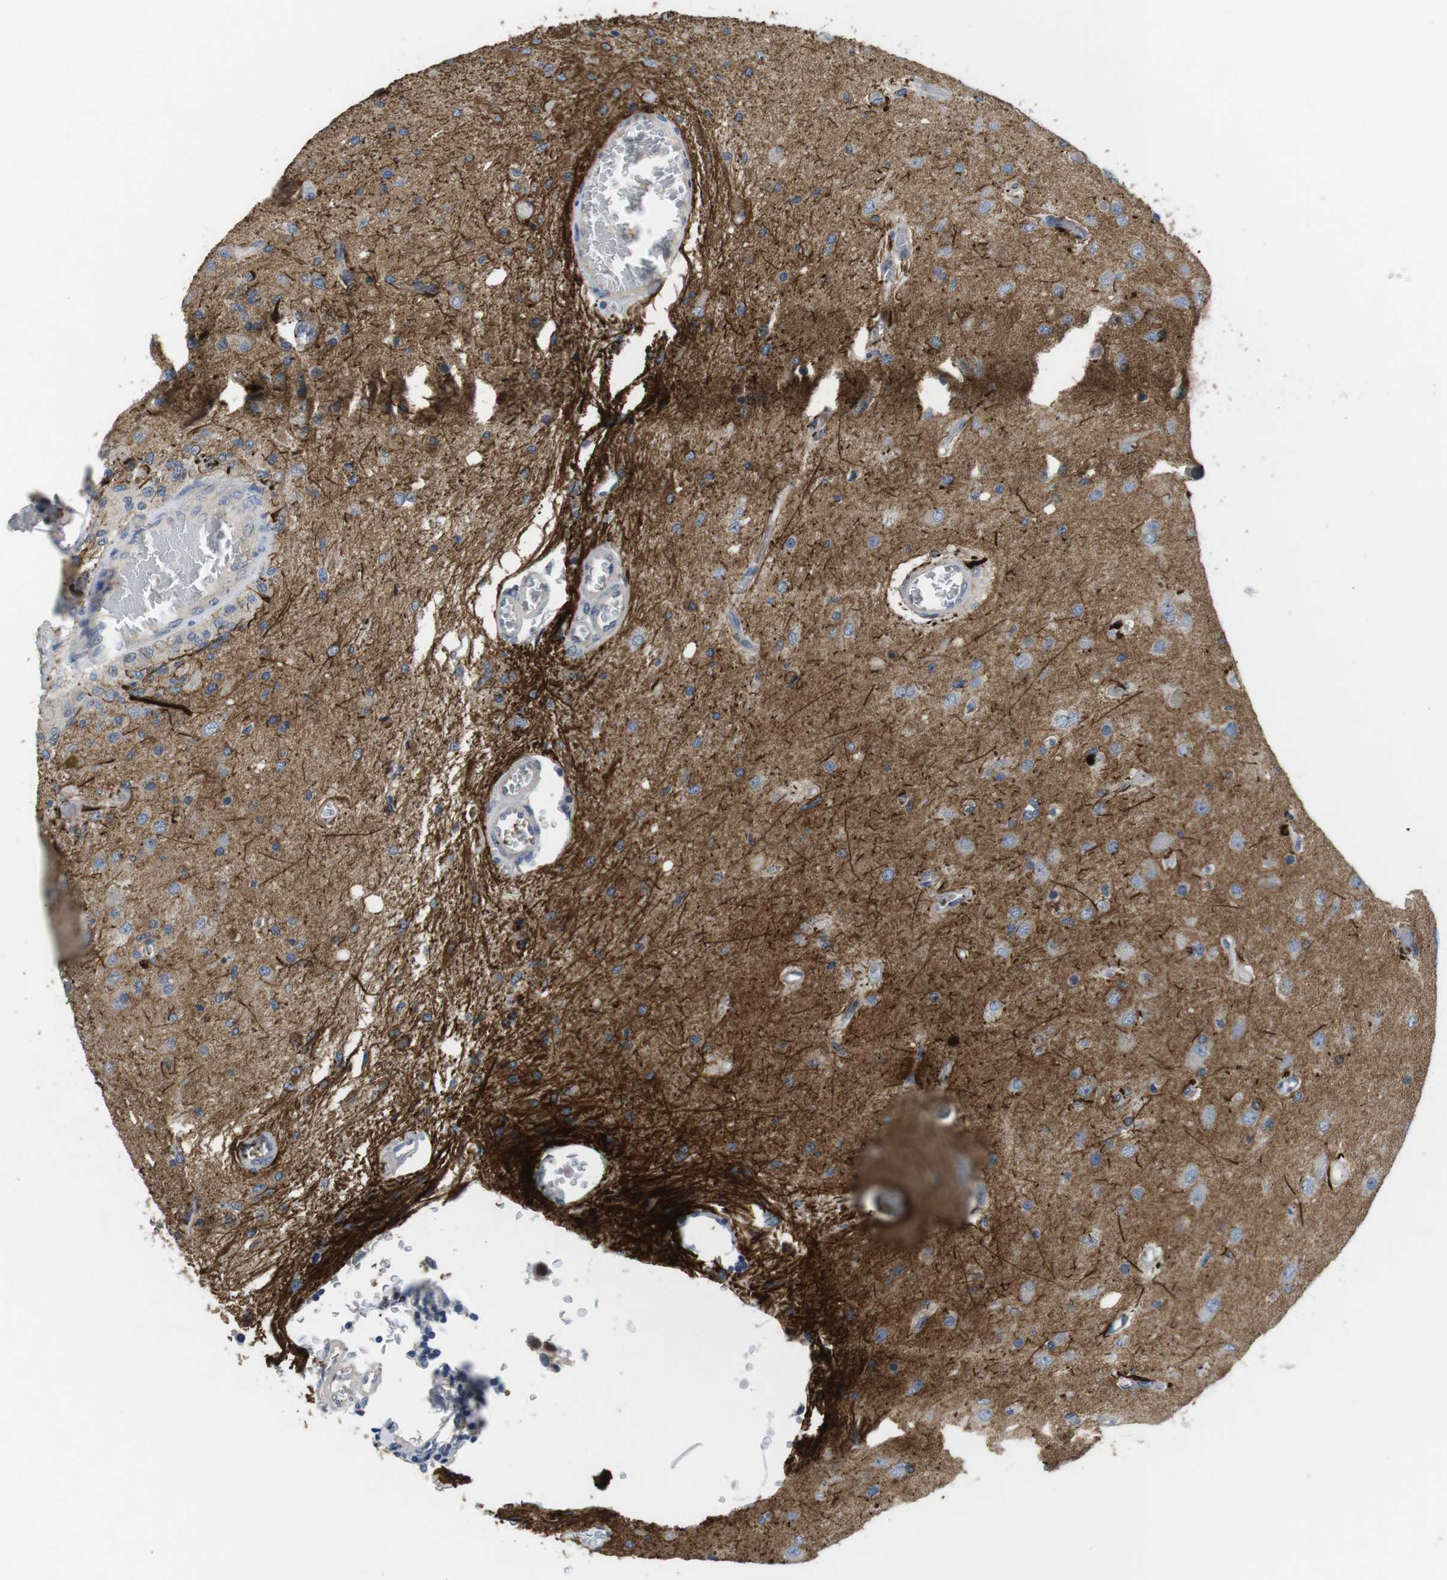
{"staining": {"intensity": "moderate", "quantity": "<25%", "location": "cytoplasmic/membranous"}, "tissue": "glioma", "cell_type": "Tumor cells", "image_type": "cancer", "snomed": [{"axis": "morphology", "description": "Normal tissue, NOS"}, {"axis": "morphology", "description": "Glioma, malignant, High grade"}, {"axis": "topography", "description": "Cerebral cortex"}], "caption": "This is an image of IHC staining of high-grade glioma (malignant), which shows moderate expression in the cytoplasmic/membranous of tumor cells.", "gene": "NECTIN1", "patient": {"sex": "male", "age": 77}}